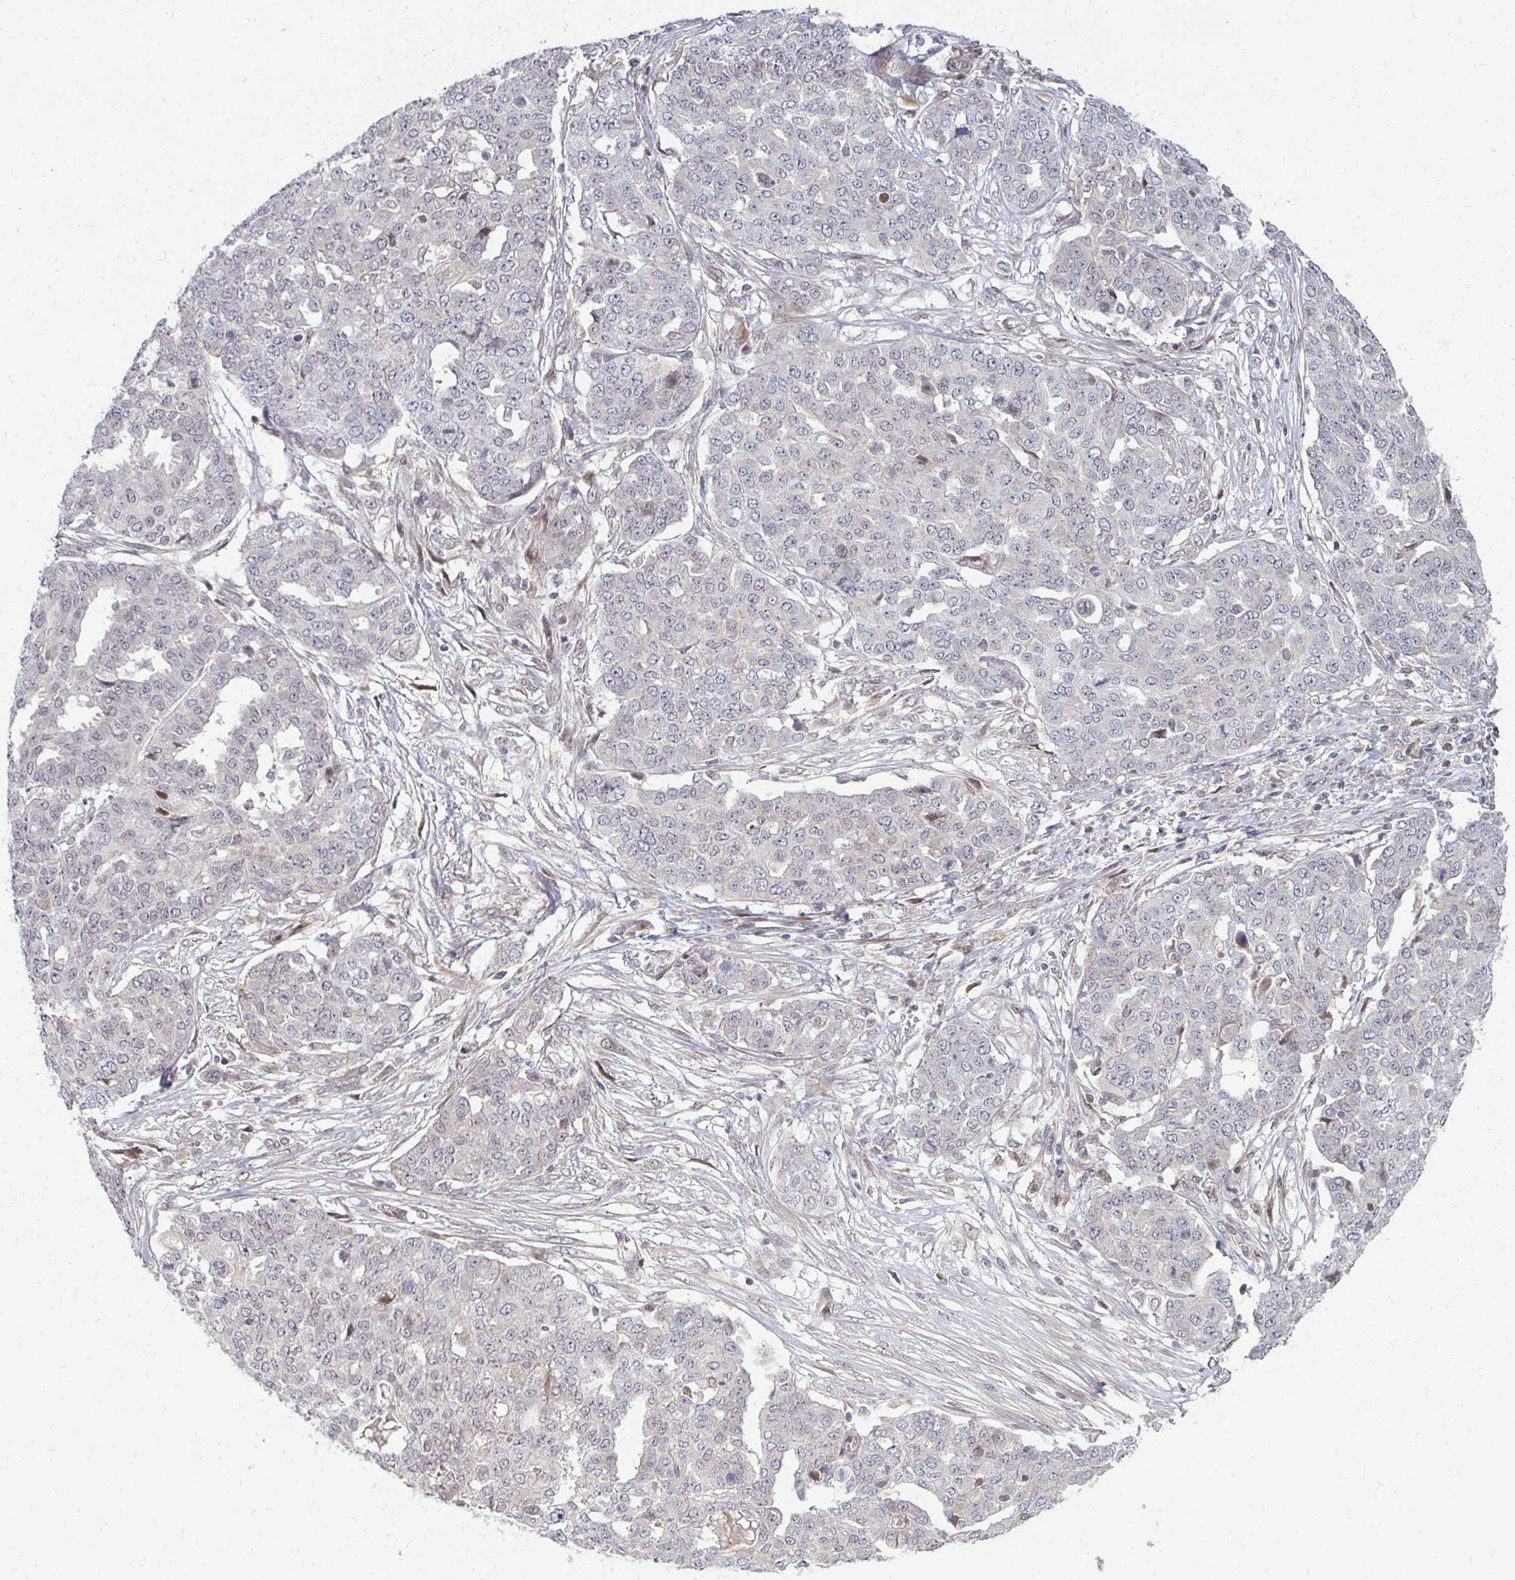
{"staining": {"intensity": "negative", "quantity": "none", "location": "none"}, "tissue": "ovarian cancer", "cell_type": "Tumor cells", "image_type": "cancer", "snomed": [{"axis": "morphology", "description": "Cystadenocarcinoma, serous, NOS"}, {"axis": "topography", "description": "Soft tissue"}, {"axis": "topography", "description": "Ovary"}], "caption": "Tumor cells show no significant protein staining in serous cystadenocarcinoma (ovarian).", "gene": "ZNF285", "patient": {"sex": "female", "age": 57}}